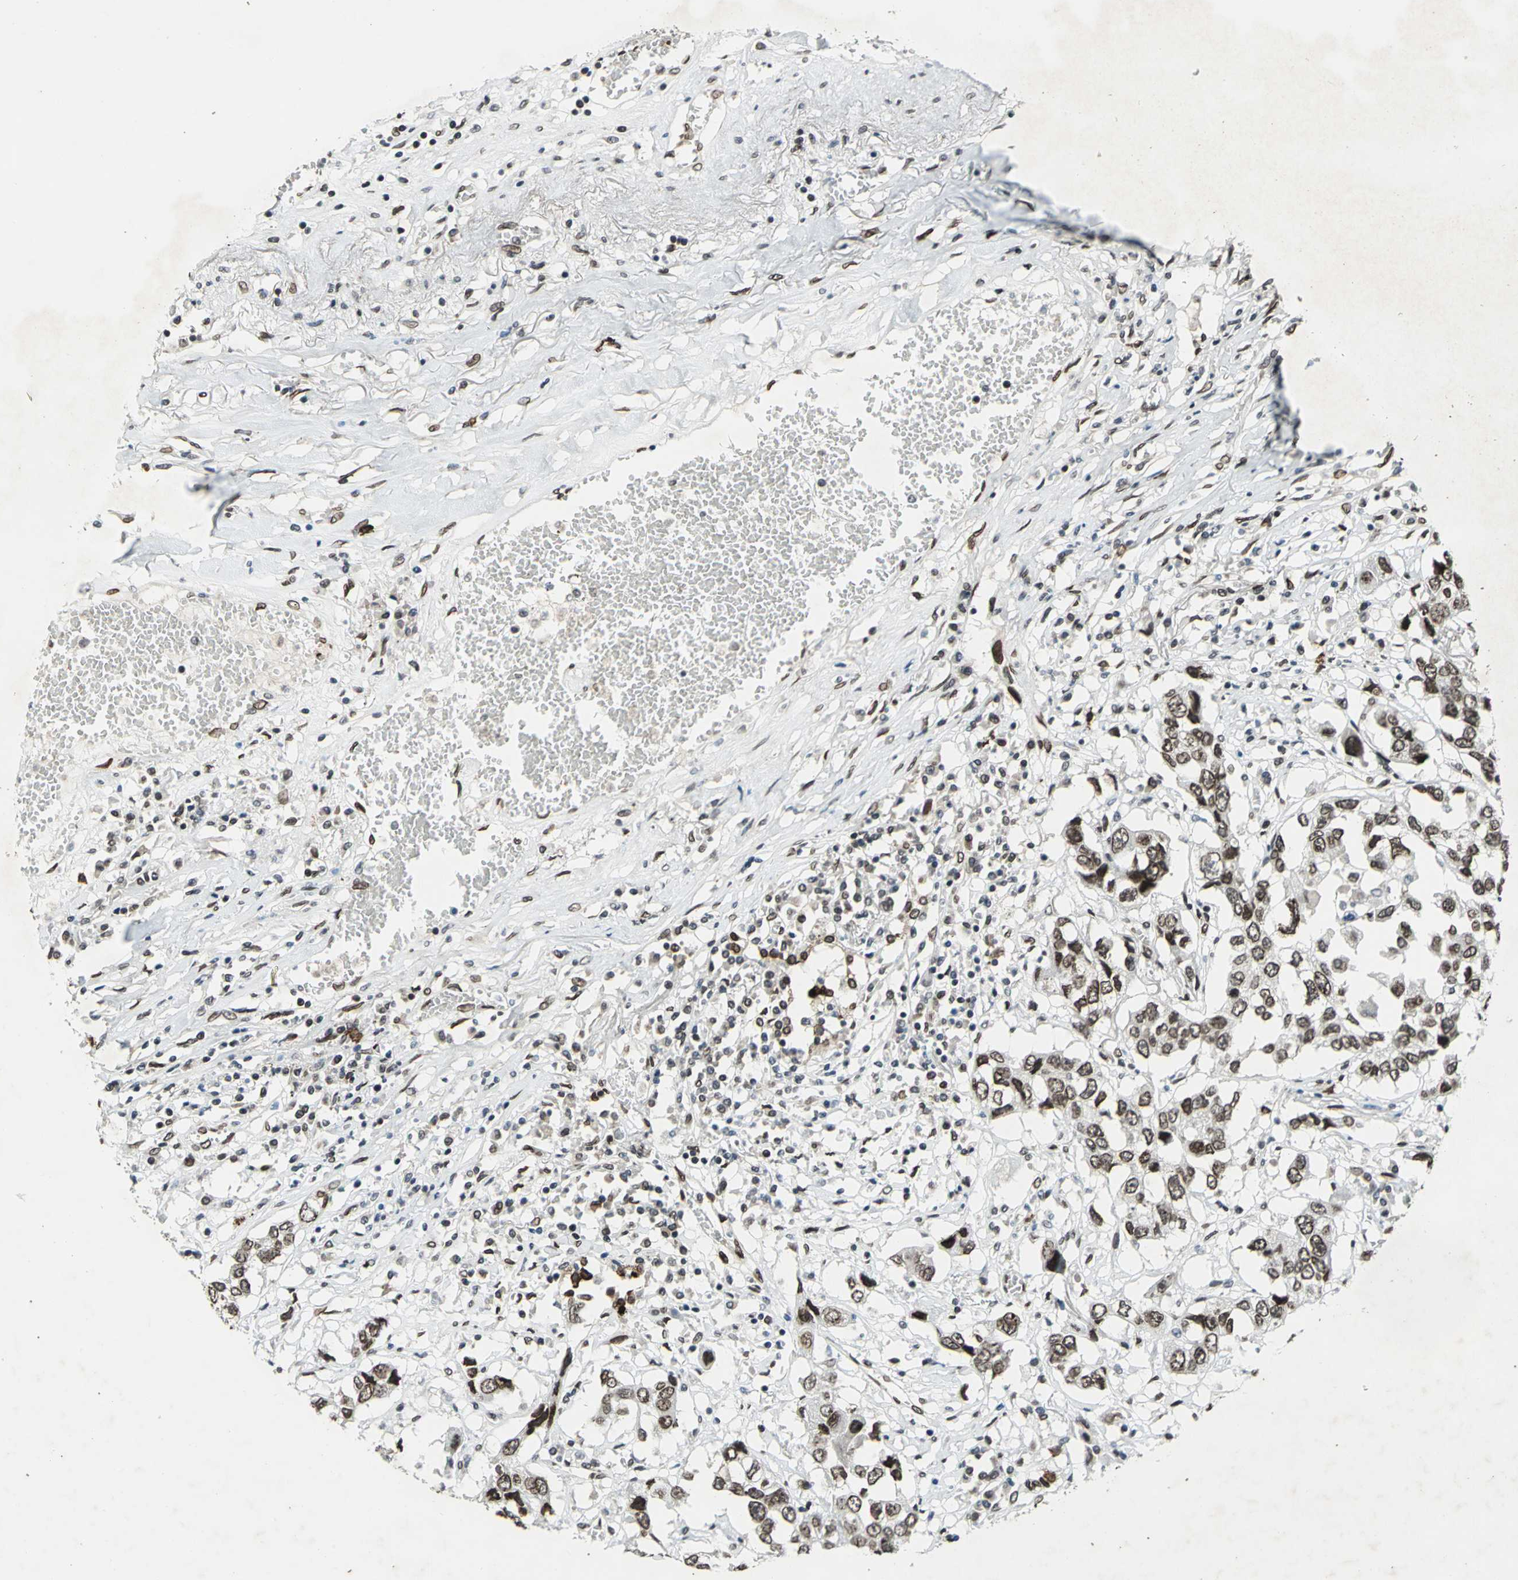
{"staining": {"intensity": "strong", "quantity": ">75%", "location": "cytoplasmic/membranous,nuclear"}, "tissue": "lung cancer", "cell_type": "Tumor cells", "image_type": "cancer", "snomed": [{"axis": "morphology", "description": "Squamous cell carcinoma, NOS"}, {"axis": "topography", "description": "Lung"}], "caption": "Human squamous cell carcinoma (lung) stained with a brown dye exhibits strong cytoplasmic/membranous and nuclear positive positivity in approximately >75% of tumor cells.", "gene": "ISY1", "patient": {"sex": "male", "age": 71}}